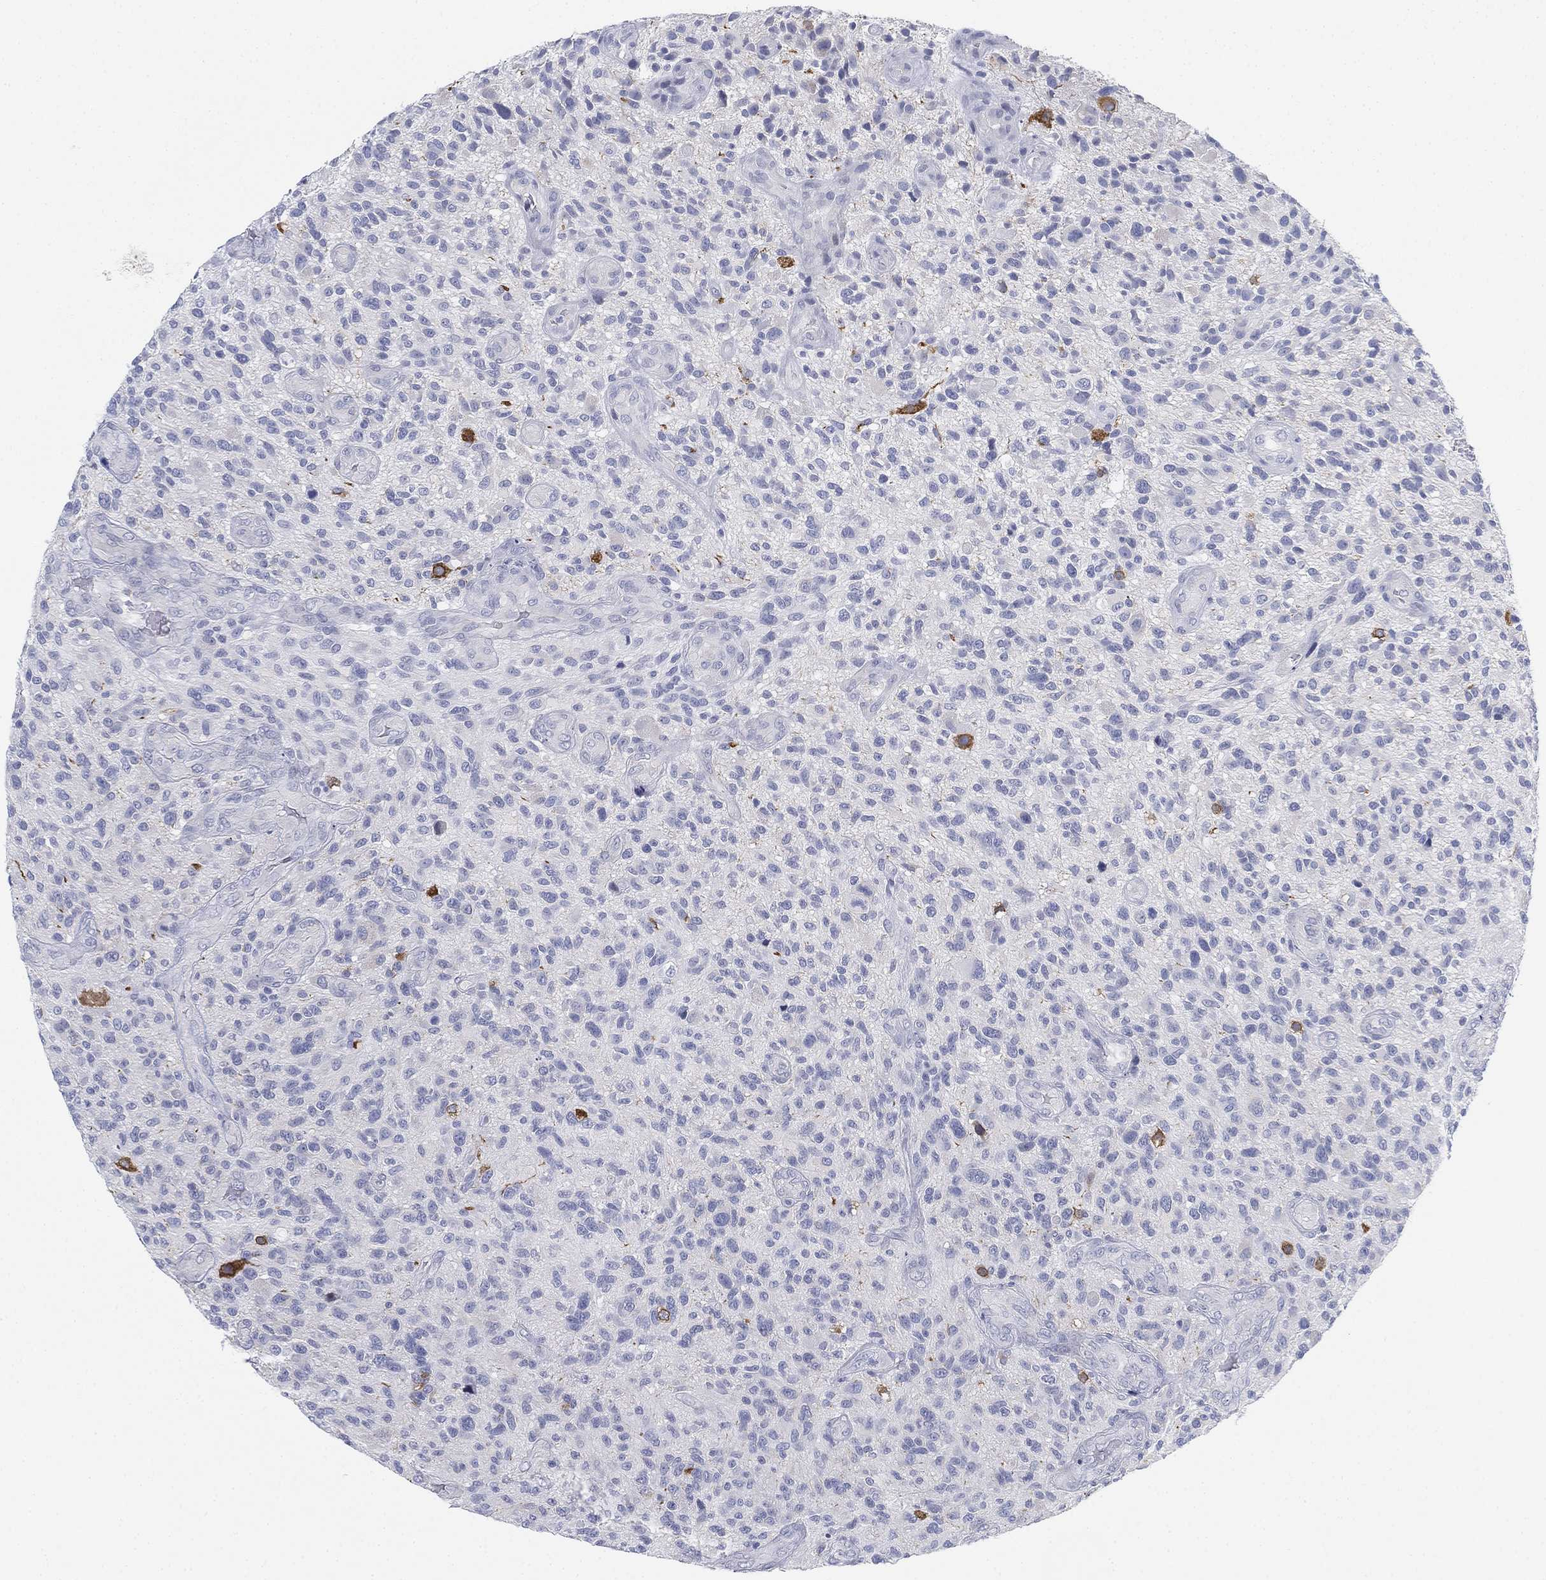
{"staining": {"intensity": "negative", "quantity": "none", "location": "none"}, "tissue": "glioma", "cell_type": "Tumor cells", "image_type": "cancer", "snomed": [{"axis": "morphology", "description": "Glioma, malignant, High grade"}, {"axis": "topography", "description": "Brain"}], "caption": "Tumor cells are negative for brown protein staining in high-grade glioma (malignant).", "gene": "GCNA", "patient": {"sex": "male", "age": 47}}